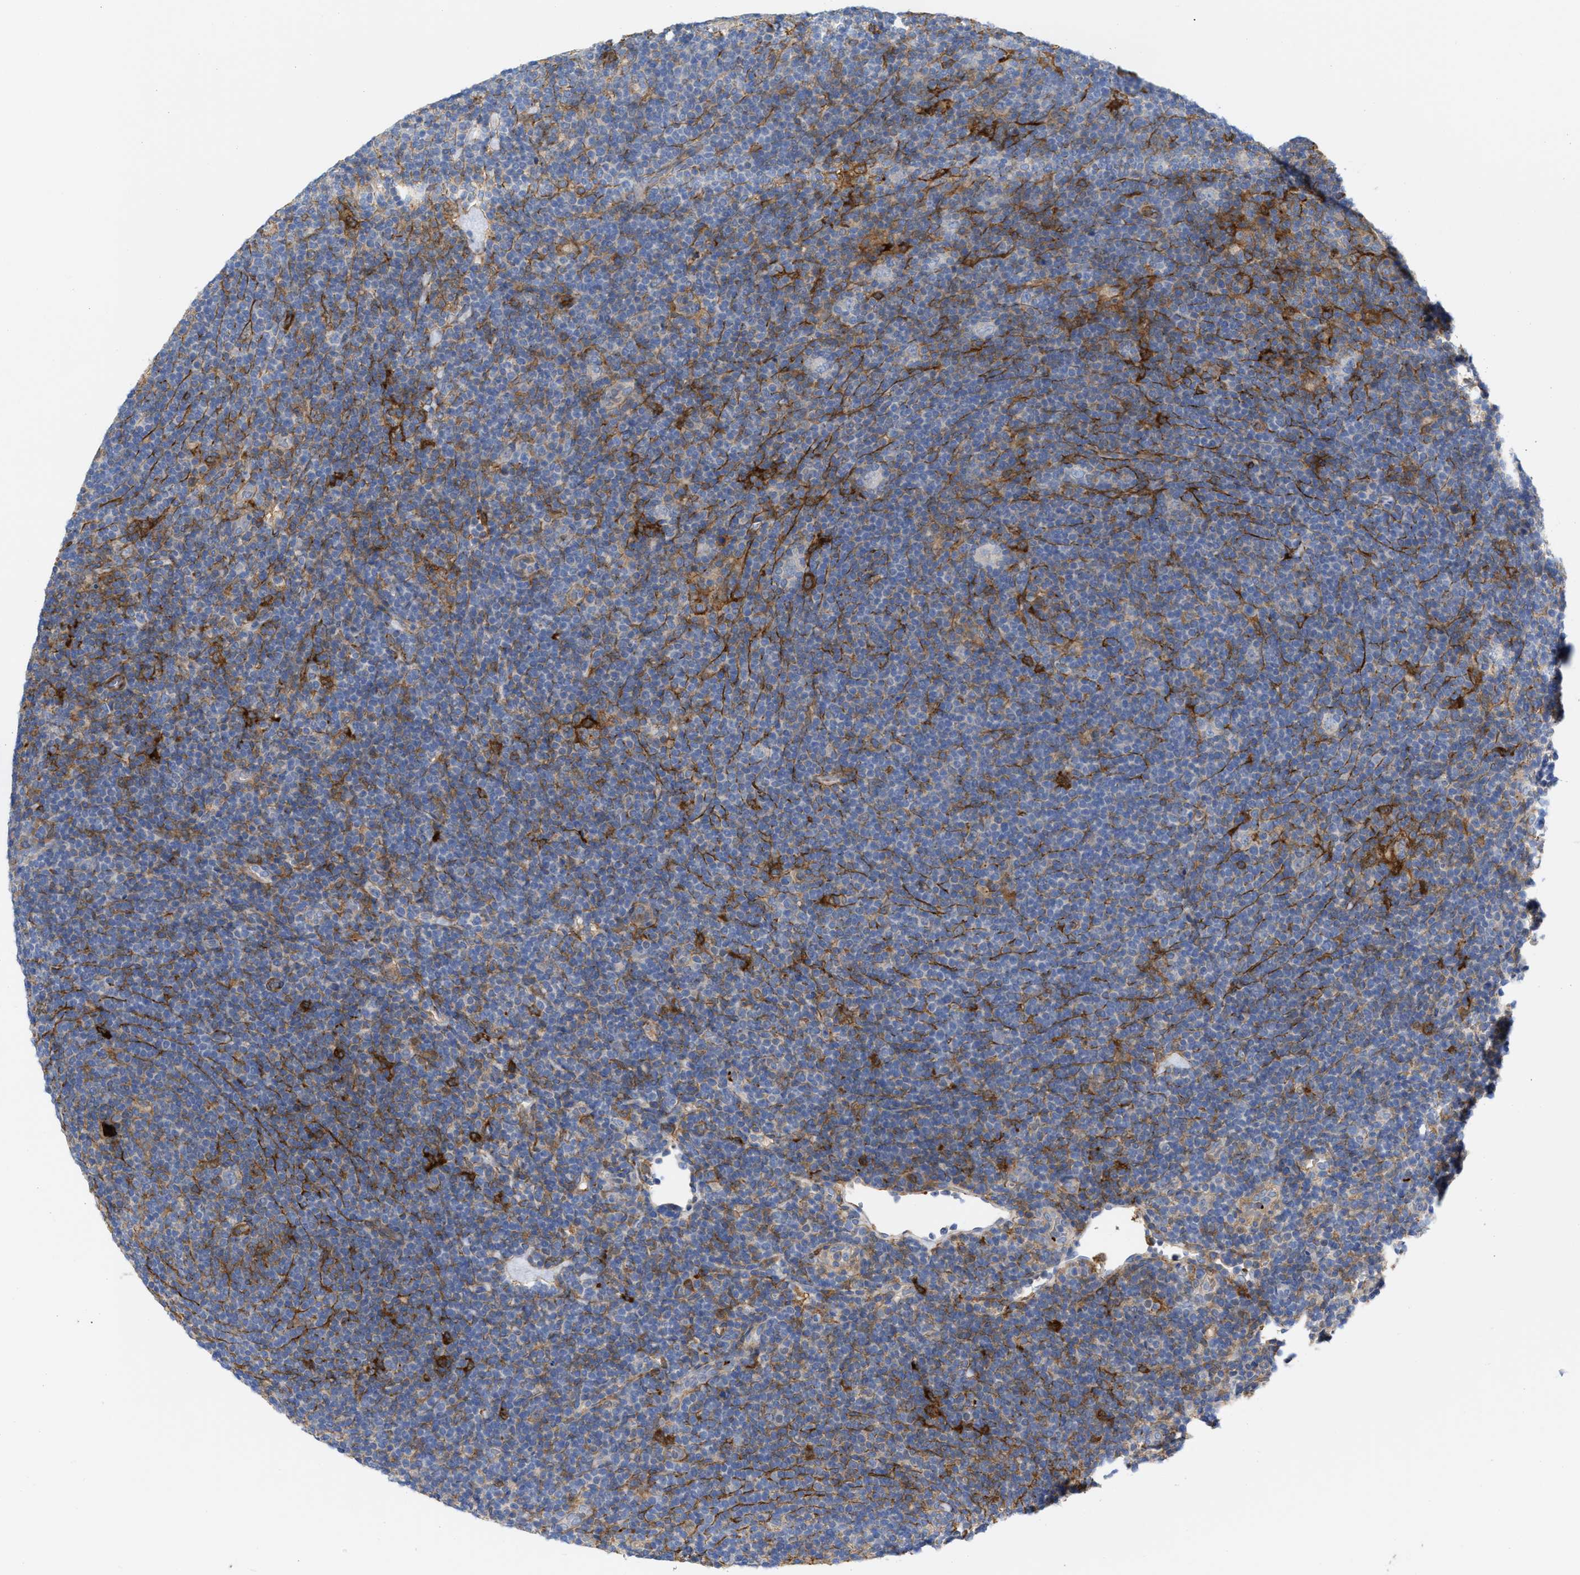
{"staining": {"intensity": "negative", "quantity": "none", "location": "none"}, "tissue": "lymphoma", "cell_type": "Tumor cells", "image_type": "cancer", "snomed": [{"axis": "morphology", "description": "Hodgkin's disease, NOS"}, {"axis": "topography", "description": "Lymph node"}], "caption": "Immunohistochemistry of human lymphoma exhibits no staining in tumor cells.", "gene": "HS3ST5", "patient": {"sex": "female", "age": 57}}